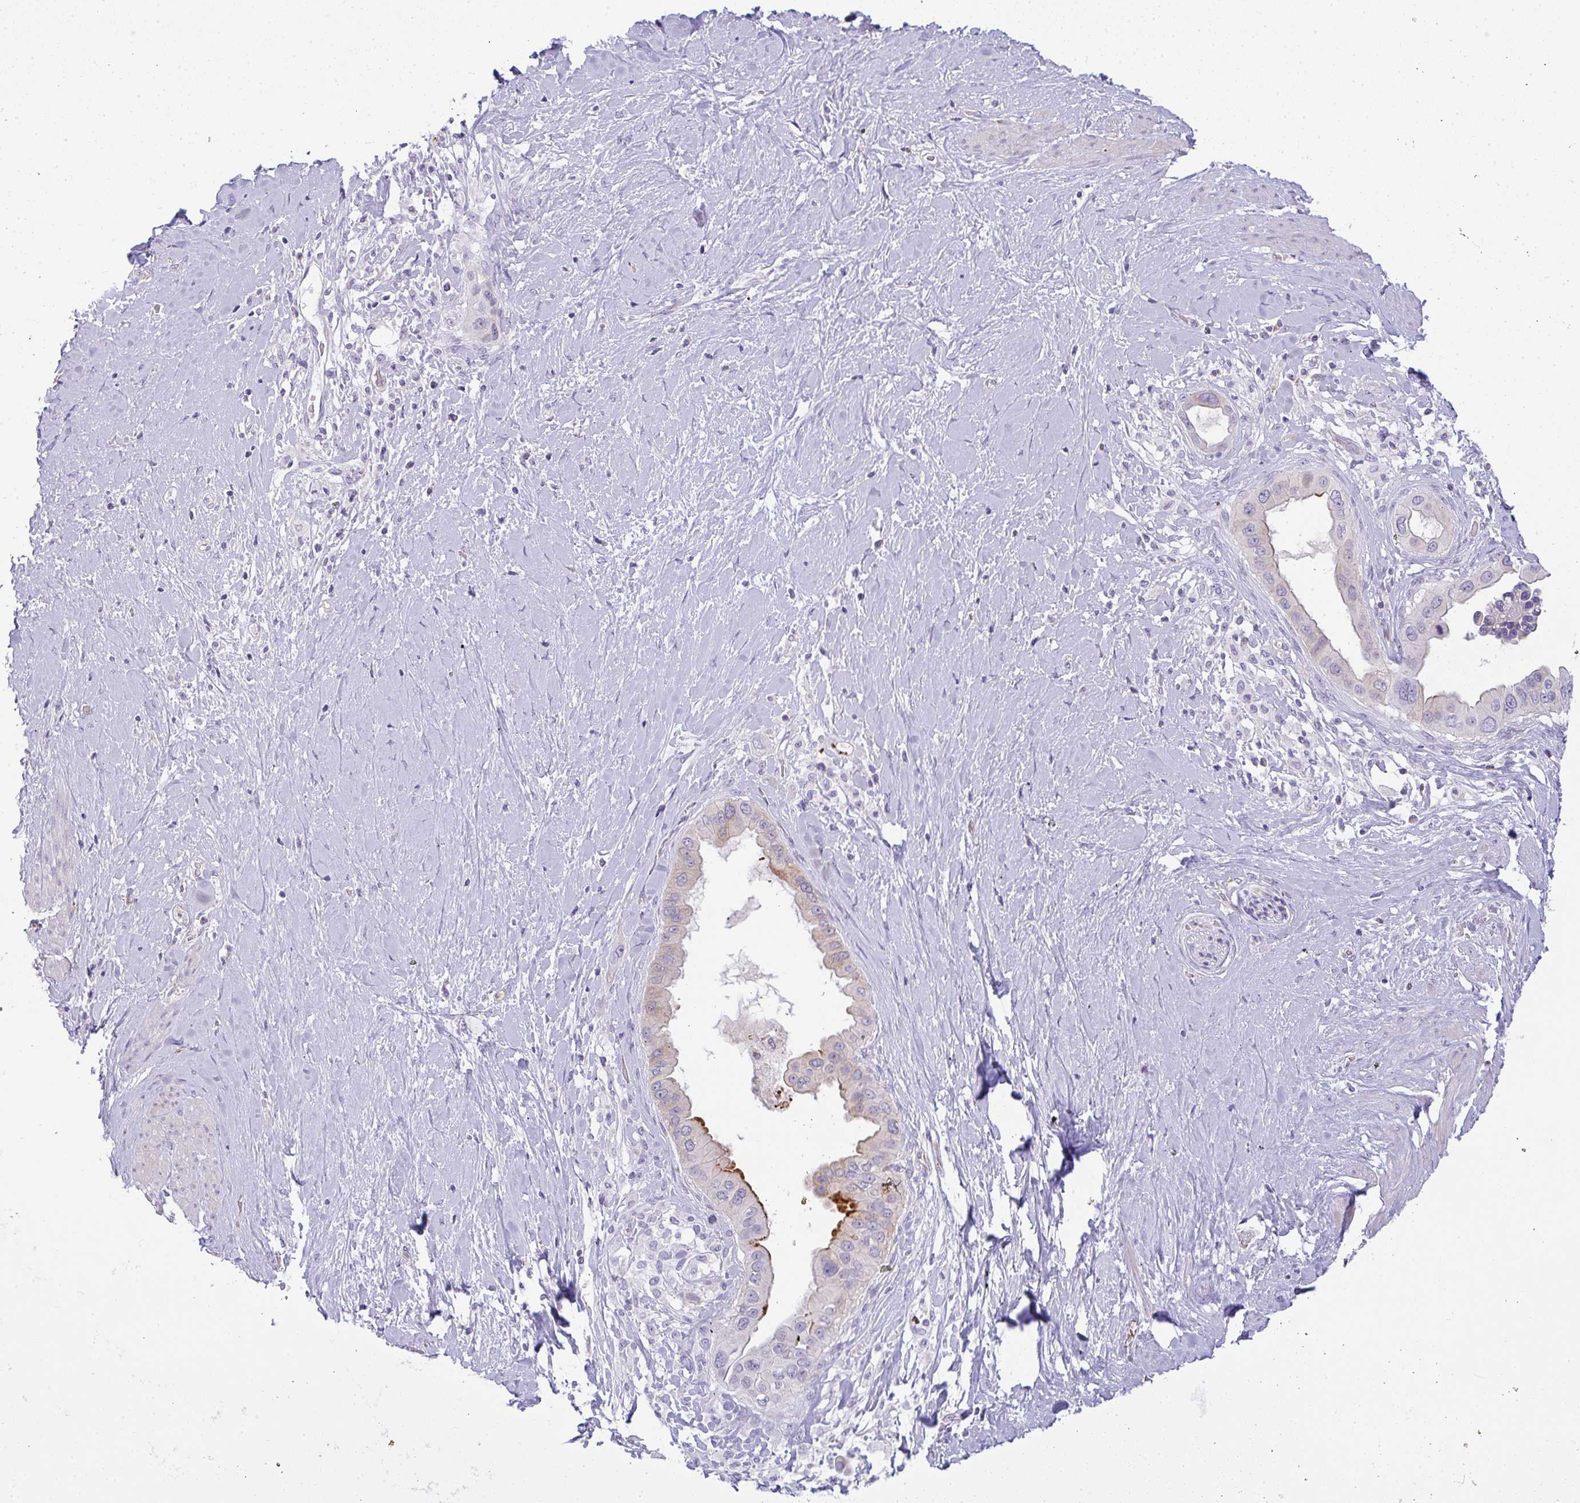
{"staining": {"intensity": "moderate", "quantity": "<25%", "location": "cytoplasmic/membranous"}, "tissue": "pancreatic cancer", "cell_type": "Tumor cells", "image_type": "cancer", "snomed": [{"axis": "morphology", "description": "Adenocarcinoma, NOS"}, {"axis": "topography", "description": "Pancreas"}], "caption": "This micrograph exhibits IHC staining of human pancreatic adenocarcinoma, with low moderate cytoplasmic/membranous positivity in about <25% of tumor cells.", "gene": "LIPE", "patient": {"sex": "female", "age": 56}}